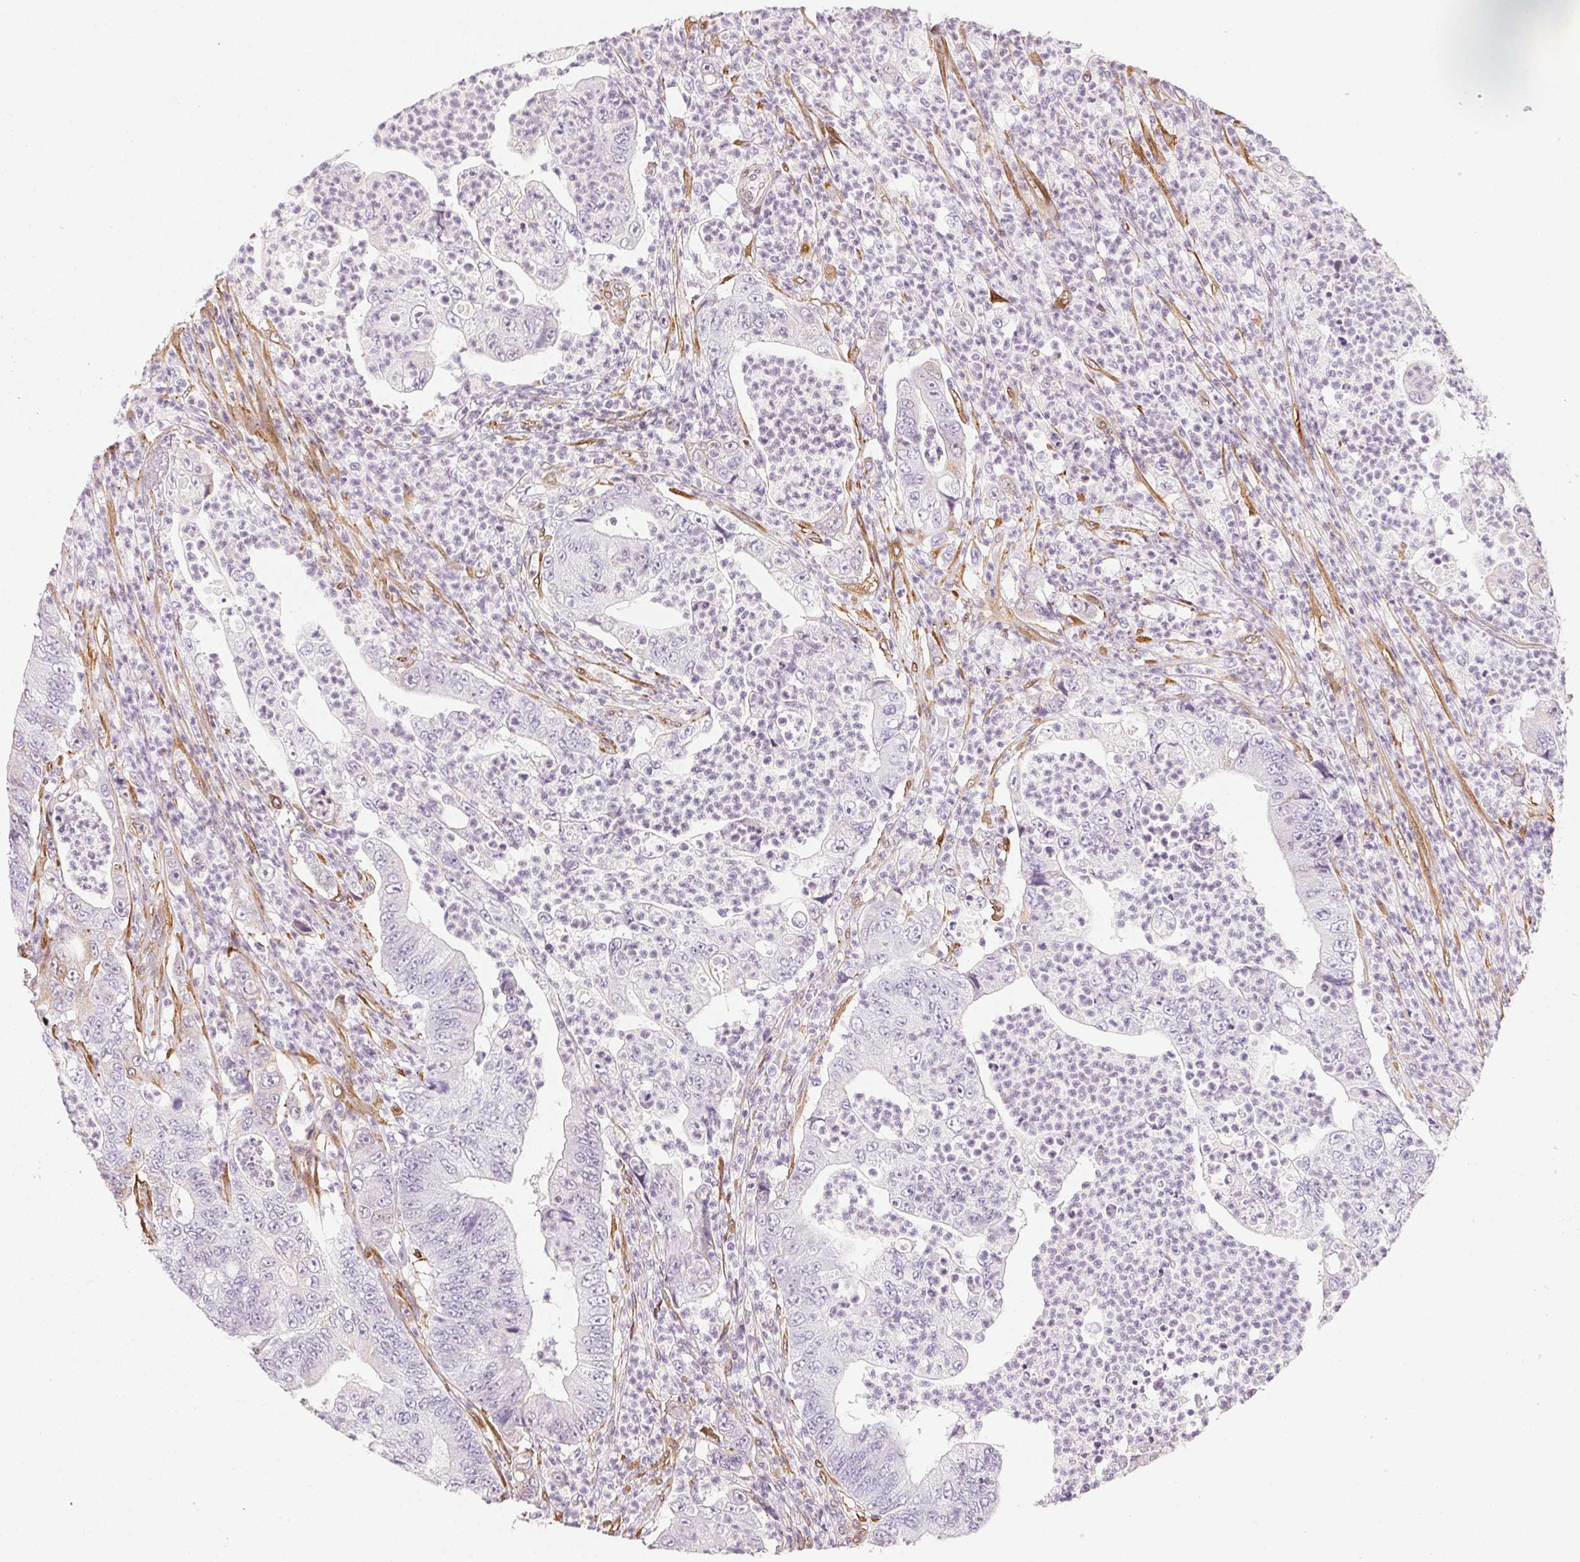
{"staining": {"intensity": "negative", "quantity": "none", "location": "none"}, "tissue": "colorectal cancer", "cell_type": "Tumor cells", "image_type": "cancer", "snomed": [{"axis": "morphology", "description": "Adenocarcinoma, NOS"}, {"axis": "topography", "description": "Colon"}], "caption": "Tumor cells are negative for protein expression in human colorectal cancer. (Stains: DAB (3,3'-diaminobenzidine) immunohistochemistry (IHC) with hematoxylin counter stain, Microscopy: brightfield microscopy at high magnification).", "gene": "RSBN1", "patient": {"sex": "female", "age": 48}}